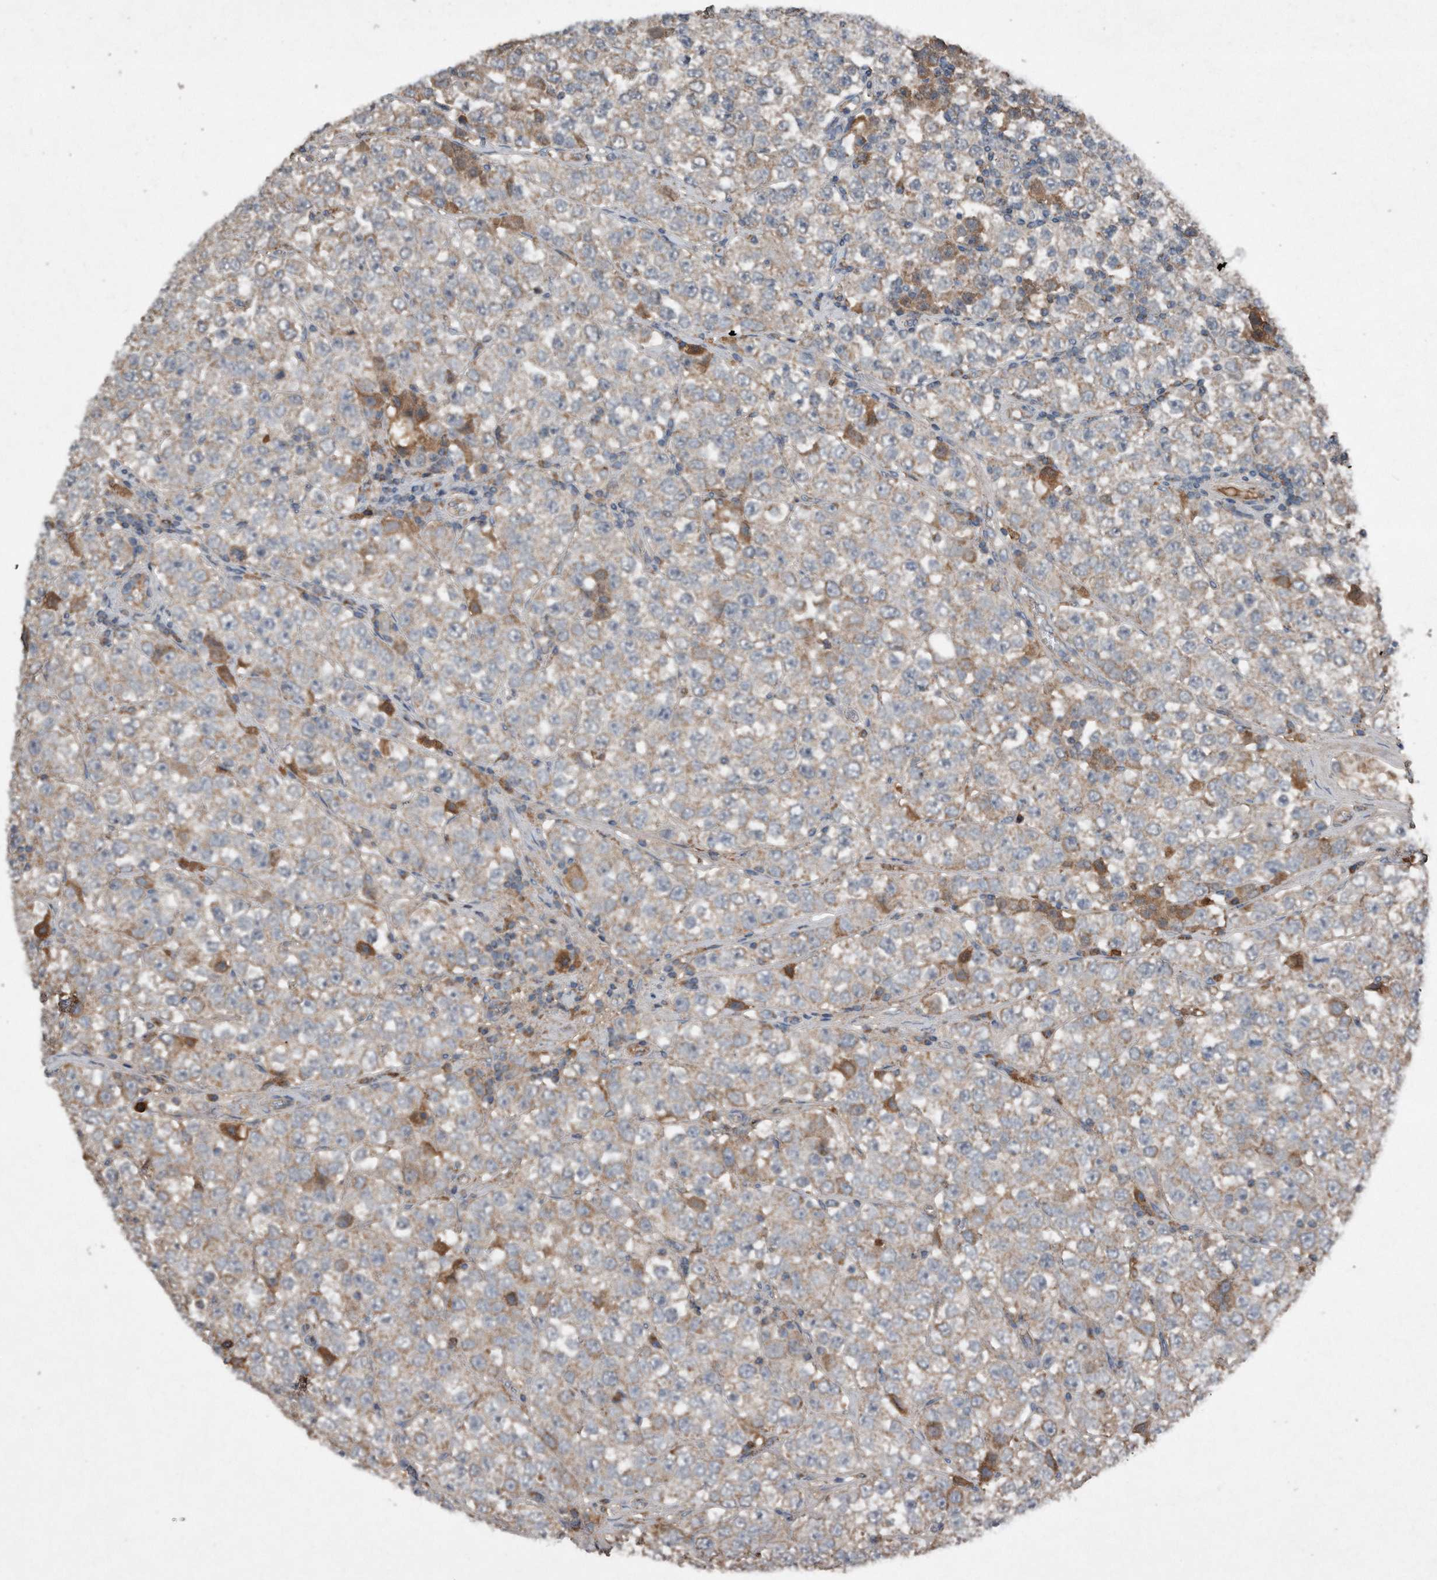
{"staining": {"intensity": "negative", "quantity": "none", "location": "none"}, "tissue": "testis cancer", "cell_type": "Tumor cells", "image_type": "cancer", "snomed": [{"axis": "morphology", "description": "Seminoma, NOS"}, {"axis": "topography", "description": "Testis"}], "caption": "There is no significant expression in tumor cells of testis seminoma. (Stains: DAB immunohistochemistry (IHC) with hematoxylin counter stain, Microscopy: brightfield microscopy at high magnification).", "gene": "SDHA", "patient": {"sex": "male", "age": 28}}